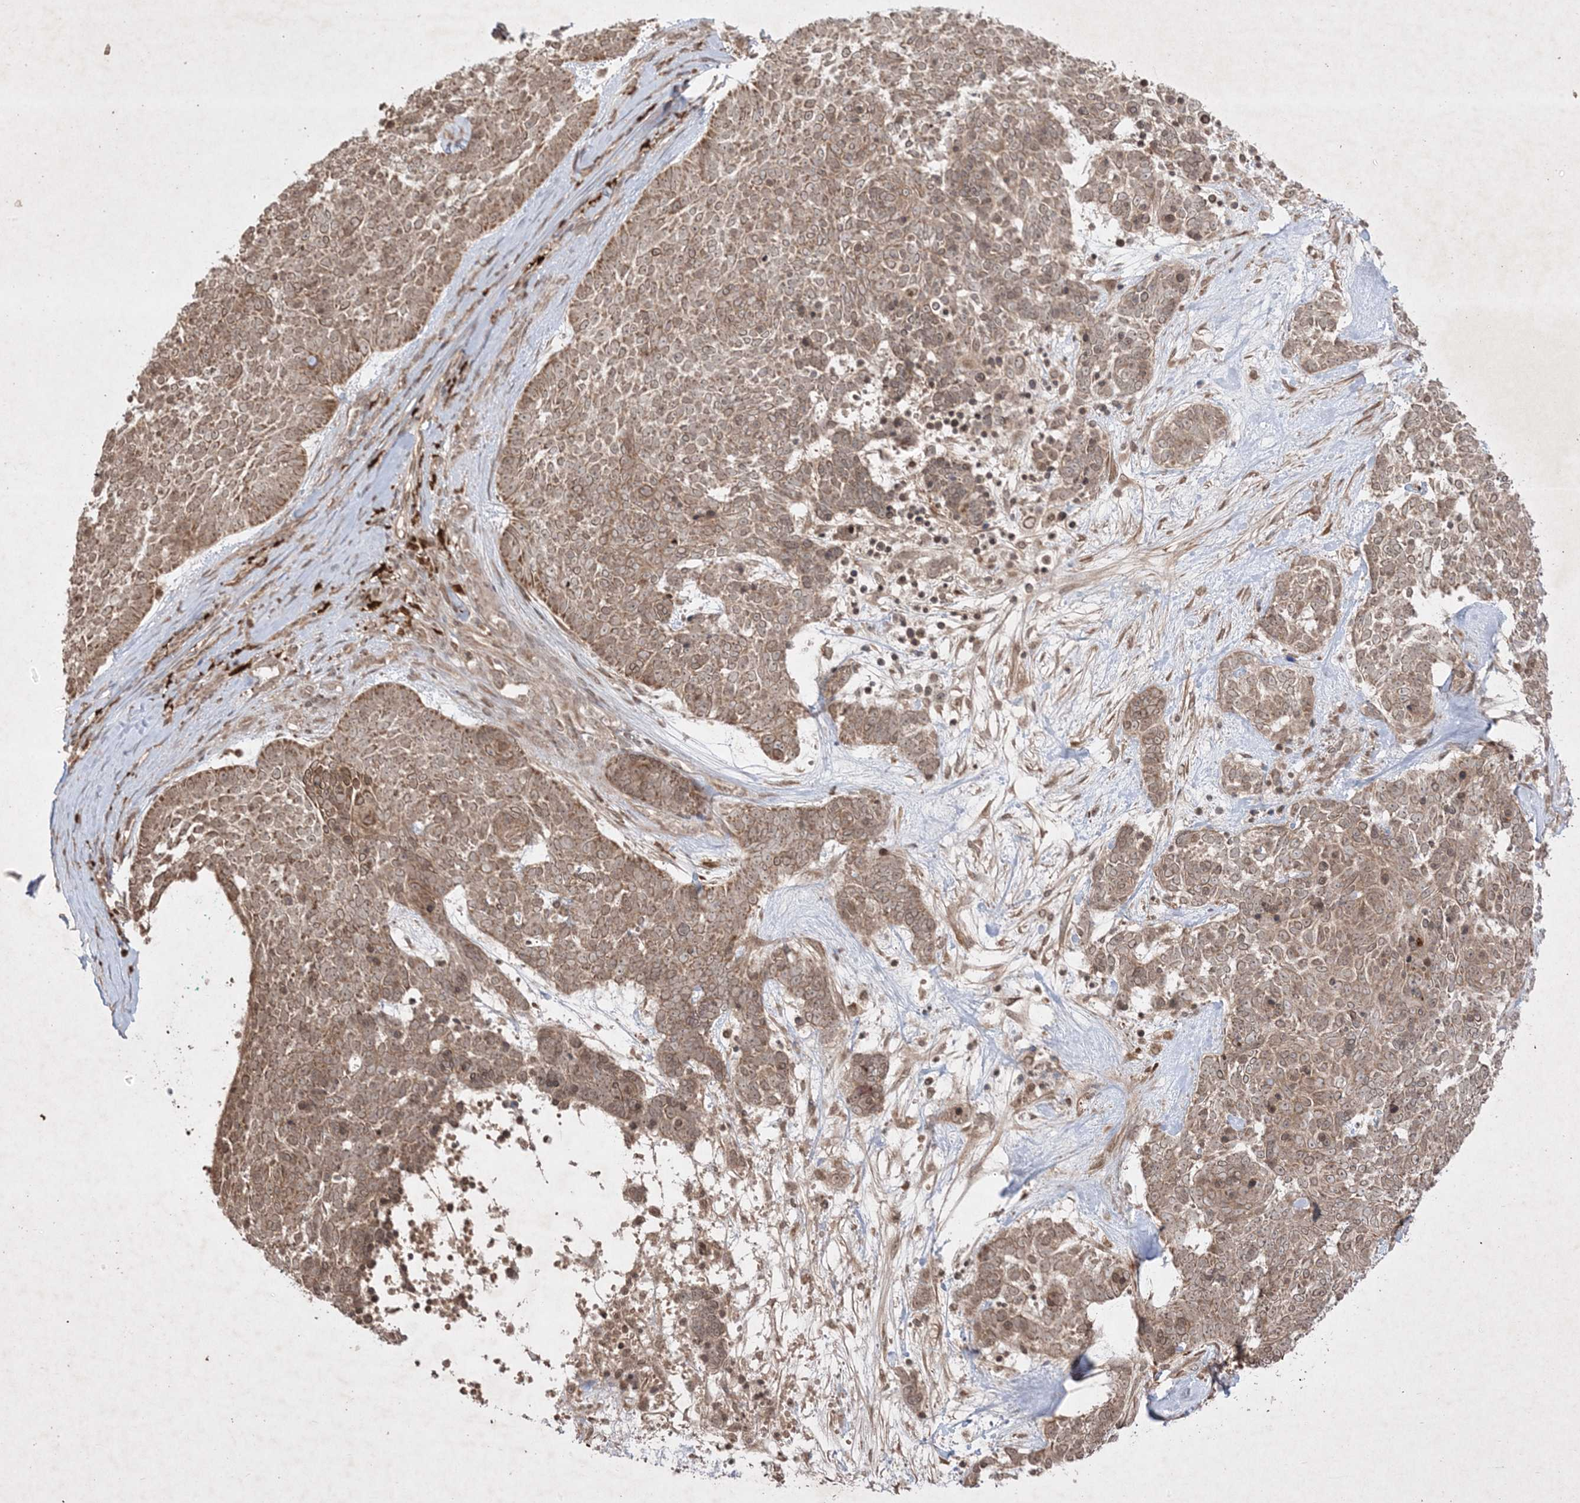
{"staining": {"intensity": "moderate", "quantity": ">75%", "location": "cytoplasmic/membranous"}, "tissue": "skin cancer", "cell_type": "Tumor cells", "image_type": "cancer", "snomed": [{"axis": "morphology", "description": "Basal cell carcinoma"}, {"axis": "topography", "description": "Skin"}], "caption": "Protein expression by immunohistochemistry (IHC) reveals moderate cytoplasmic/membranous expression in about >75% of tumor cells in skin basal cell carcinoma.", "gene": "PTK6", "patient": {"sex": "female", "age": 81}}